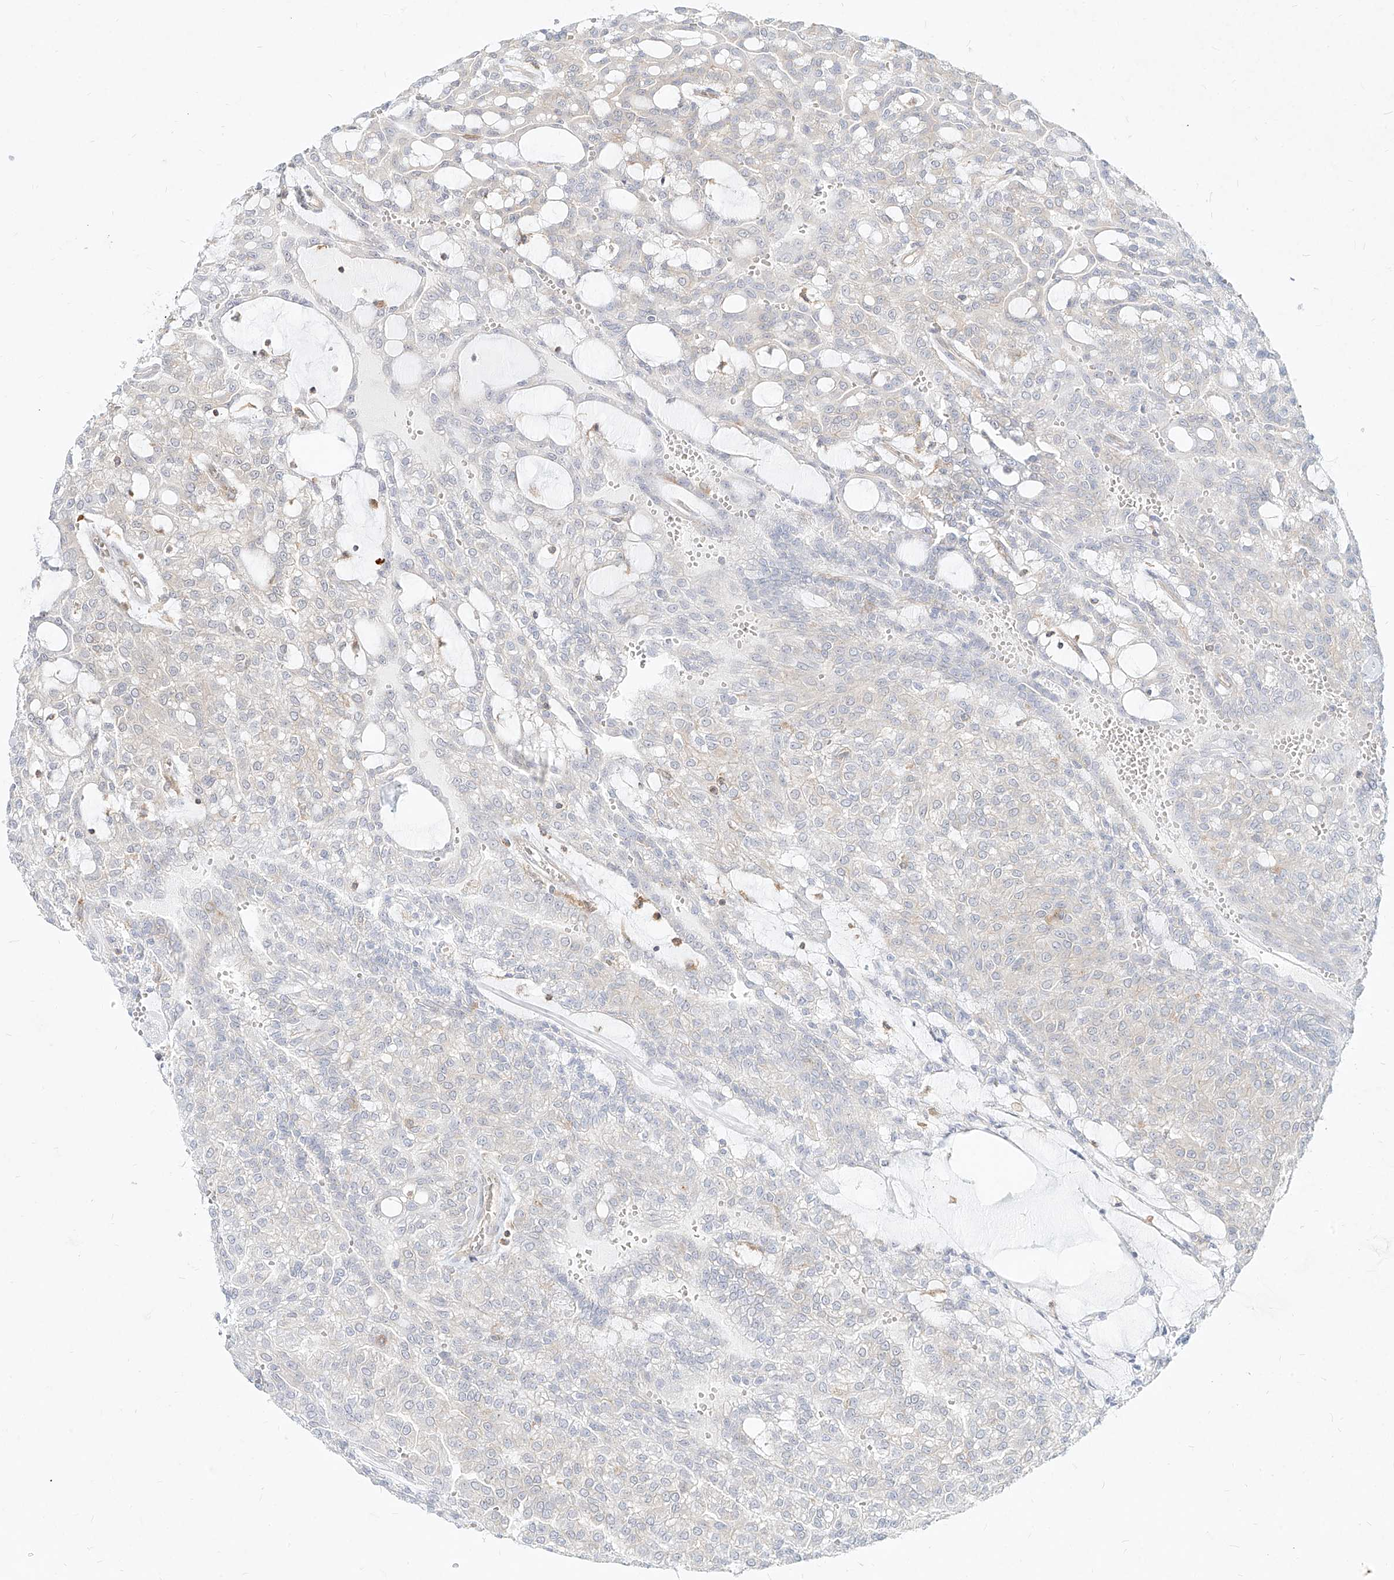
{"staining": {"intensity": "negative", "quantity": "none", "location": "none"}, "tissue": "renal cancer", "cell_type": "Tumor cells", "image_type": "cancer", "snomed": [{"axis": "morphology", "description": "Adenocarcinoma, NOS"}, {"axis": "topography", "description": "Kidney"}], "caption": "Immunohistochemistry of renal cancer (adenocarcinoma) shows no expression in tumor cells.", "gene": "SLC2A12", "patient": {"sex": "male", "age": 63}}